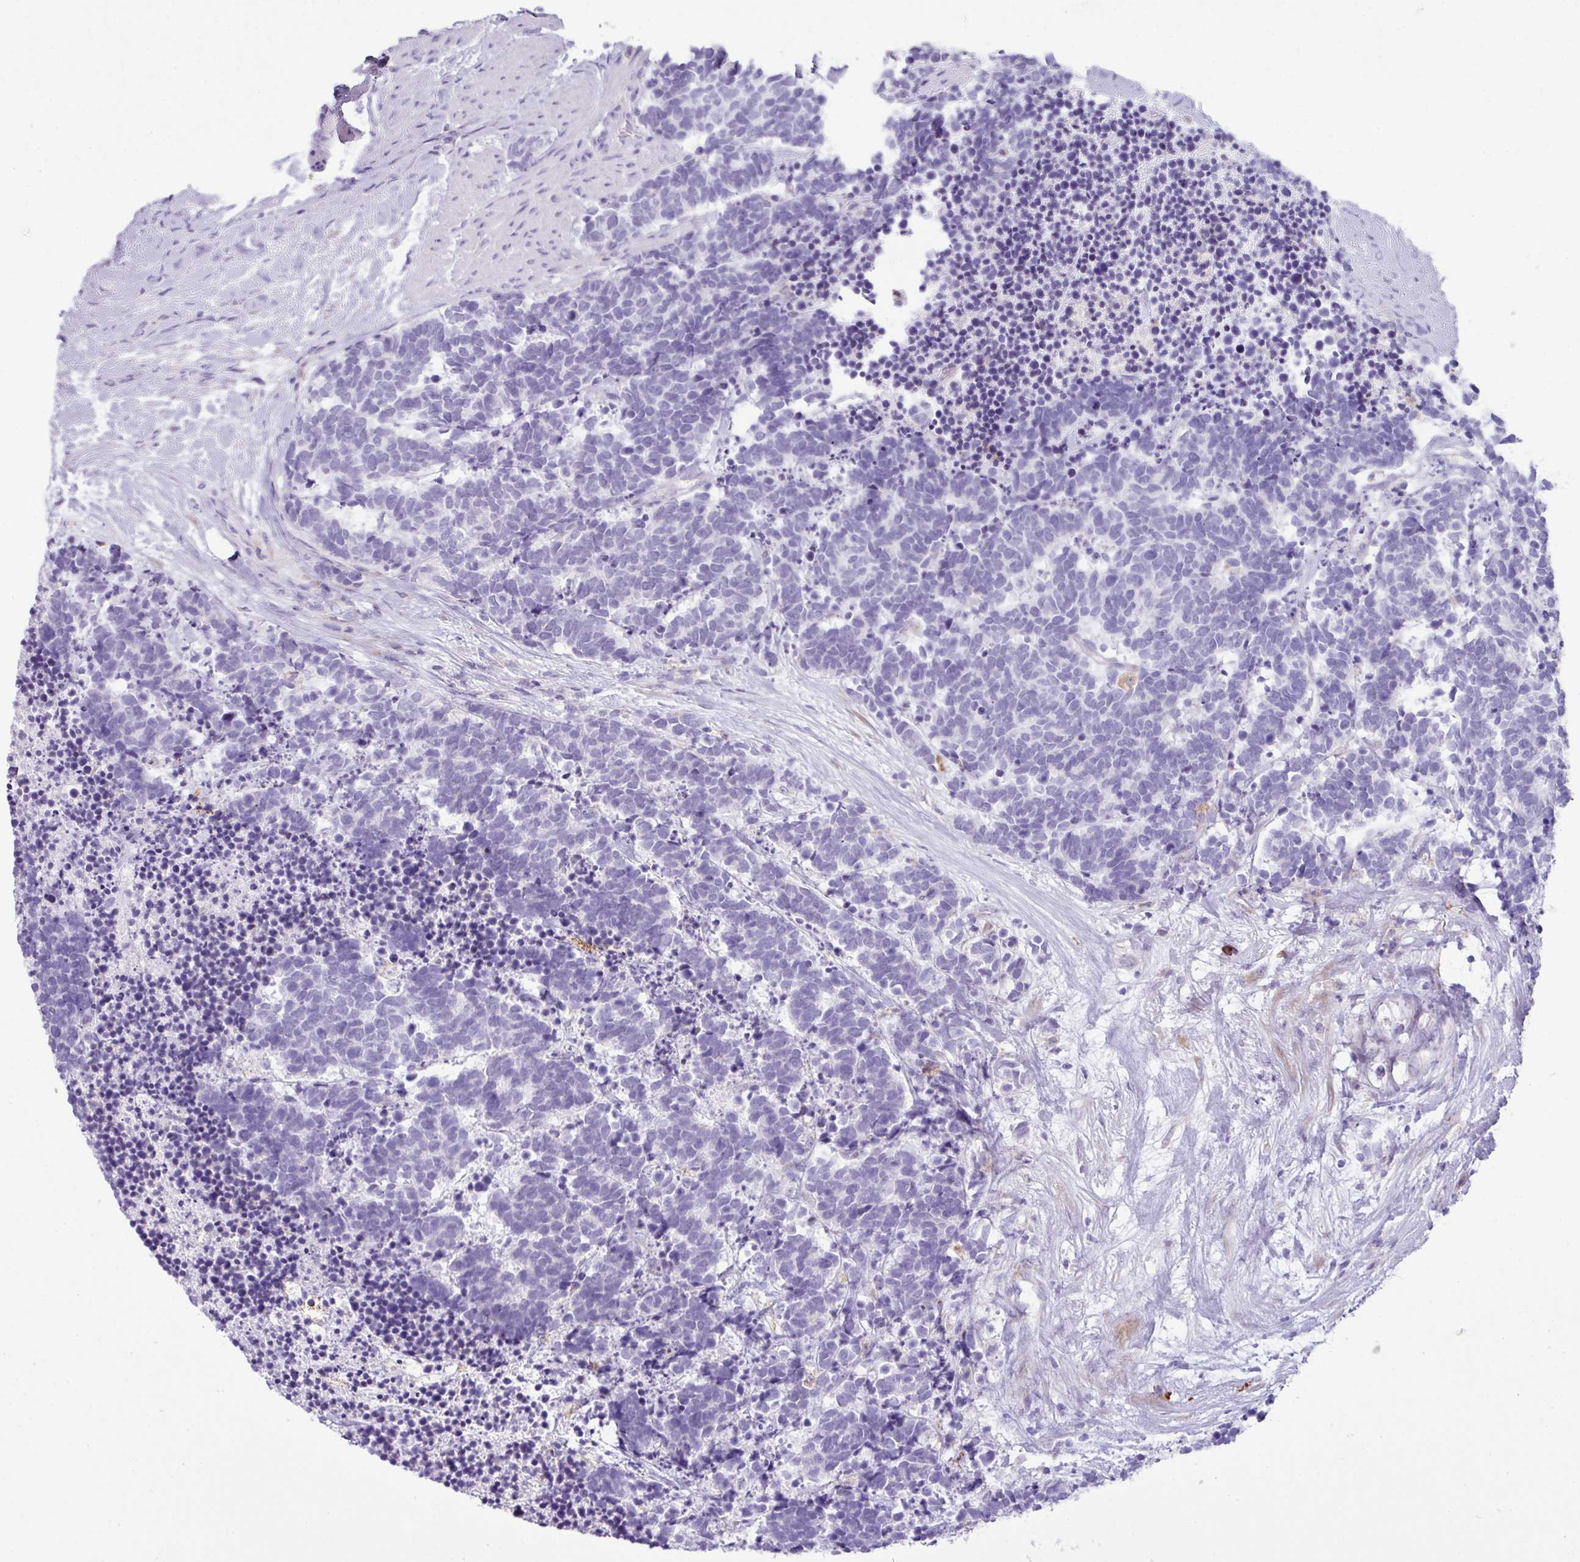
{"staining": {"intensity": "negative", "quantity": "none", "location": "none"}, "tissue": "carcinoid", "cell_type": "Tumor cells", "image_type": "cancer", "snomed": [{"axis": "morphology", "description": "Carcinoma, NOS"}, {"axis": "morphology", "description": "Carcinoid, malignant, NOS"}, {"axis": "topography", "description": "Prostate"}], "caption": "An immunohistochemistry histopathology image of malignant carcinoid is shown. There is no staining in tumor cells of malignant carcinoid.", "gene": "RGS21", "patient": {"sex": "male", "age": 57}}